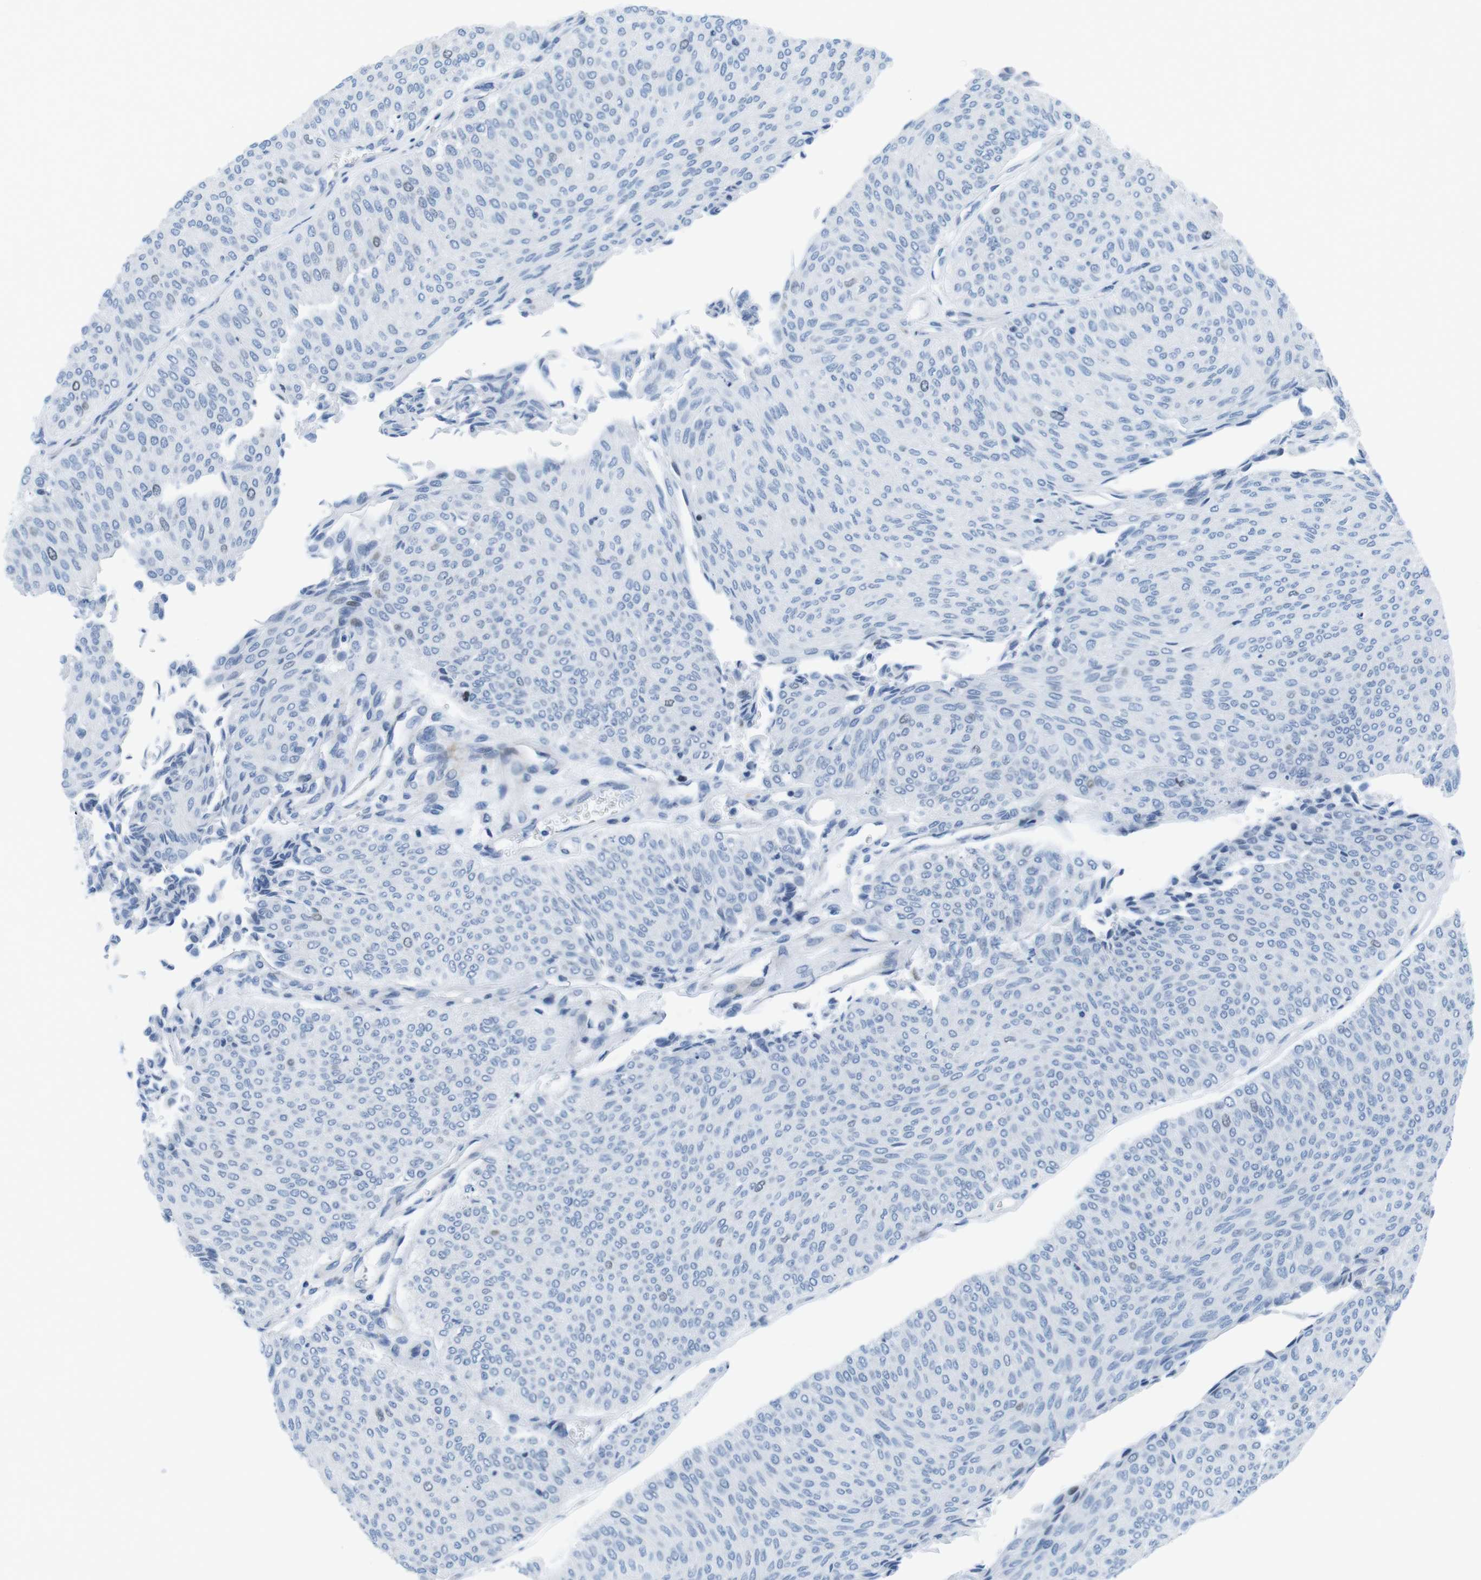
{"staining": {"intensity": "negative", "quantity": "none", "location": "none"}, "tissue": "urothelial cancer", "cell_type": "Tumor cells", "image_type": "cancer", "snomed": [{"axis": "morphology", "description": "Urothelial carcinoma, Low grade"}, {"axis": "topography", "description": "Urinary bladder"}], "caption": "A high-resolution photomicrograph shows immunohistochemistry staining of urothelial cancer, which reveals no significant staining in tumor cells.", "gene": "CHAF1A", "patient": {"sex": "male", "age": 78}}